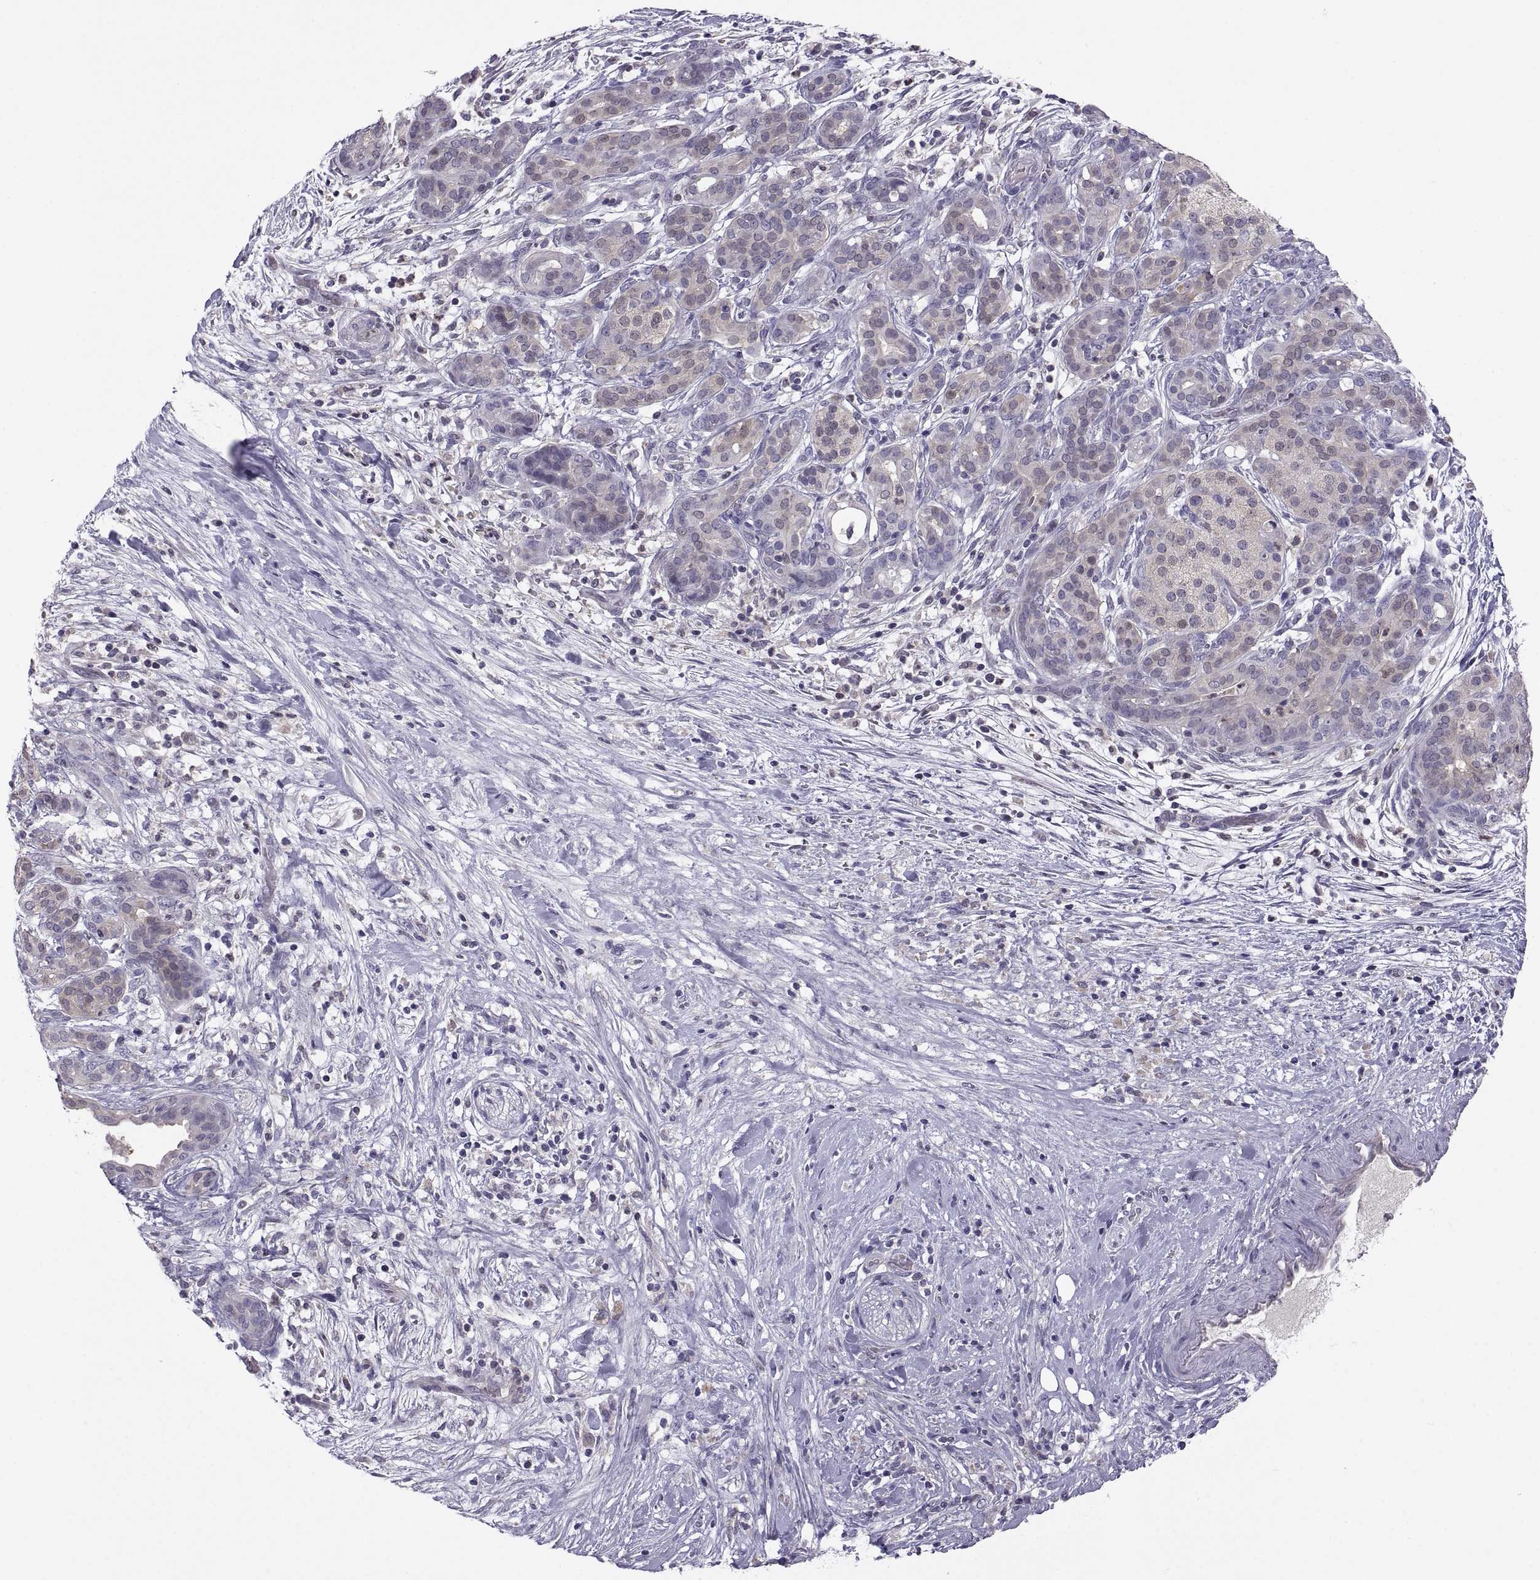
{"staining": {"intensity": "weak", "quantity": "<25%", "location": "cytoplasmic/membranous"}, "tissue": "pancreatic cancer", "cell_type": "Tumor cells", "image_type": "cancer", "snomed": [{"axis": "morphology", "description": "Adenocarcinoma, NOS"}, {"axis": "topography", "description": "Pancreas"}], "caption": "This is an IHC image of pancreatic cancer. There is no positivity in tumor cells.", "gene": "FGF9", "patient": {"sex": "male", "age": 44}}